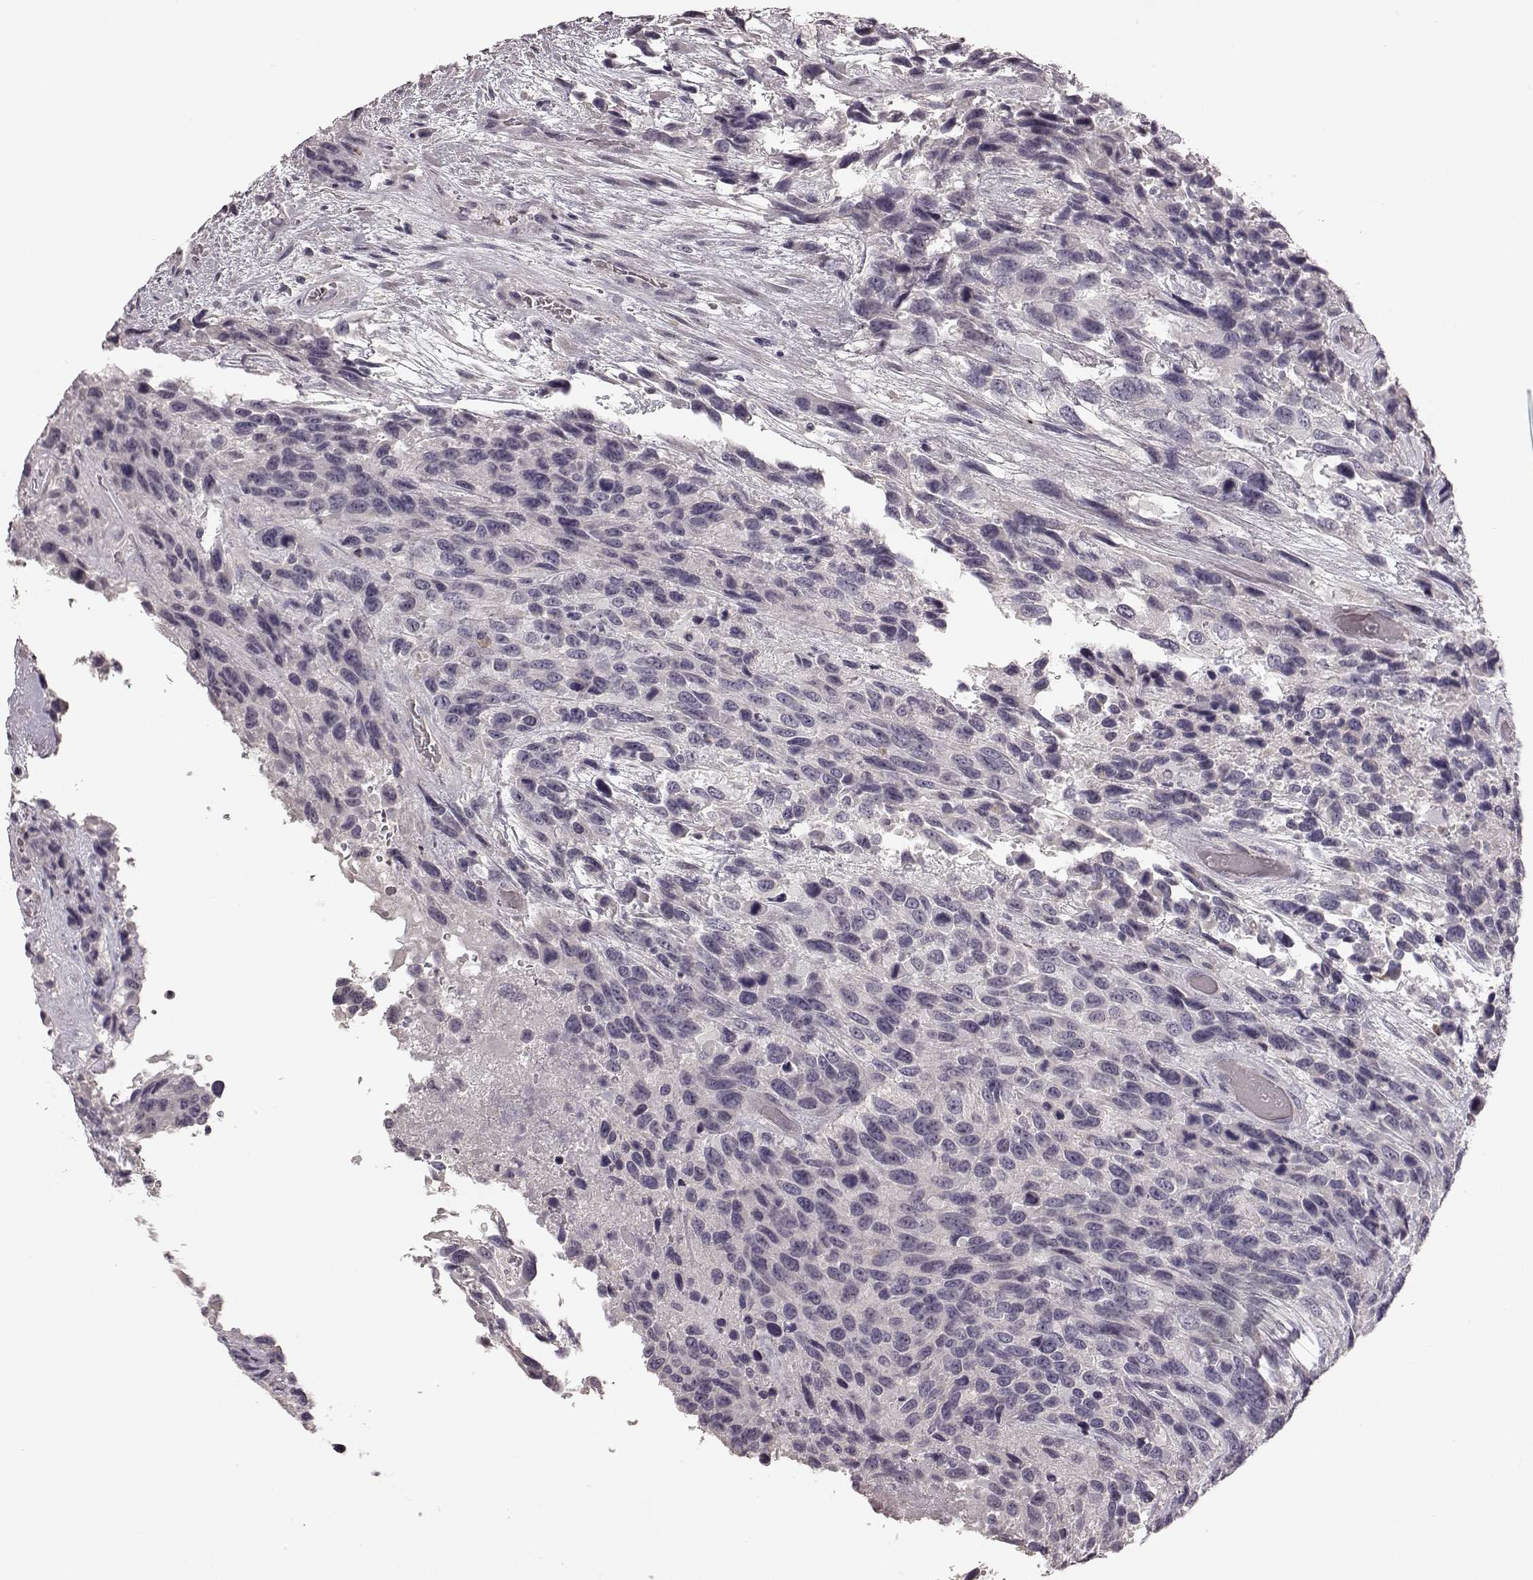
{"staining": {"intensity": "negative", "quantity": "none", "location": "none"}, "tissue": "urothelial cancer", "cell_type": "Tumor cells", "image_type": "cancer", "snomed": [{"axis": "morphology", "description": "Urothelial carcinoma, High grade"}, {"axis": "topography", "description": "Urinary bladder"}], "caption": "An image of high-grade urothelial carcinoma stained for a protein demonstrates no brown staining in tumor cells.", "gene": "MIA", "patient": {"sex": "female", "age": 70}}